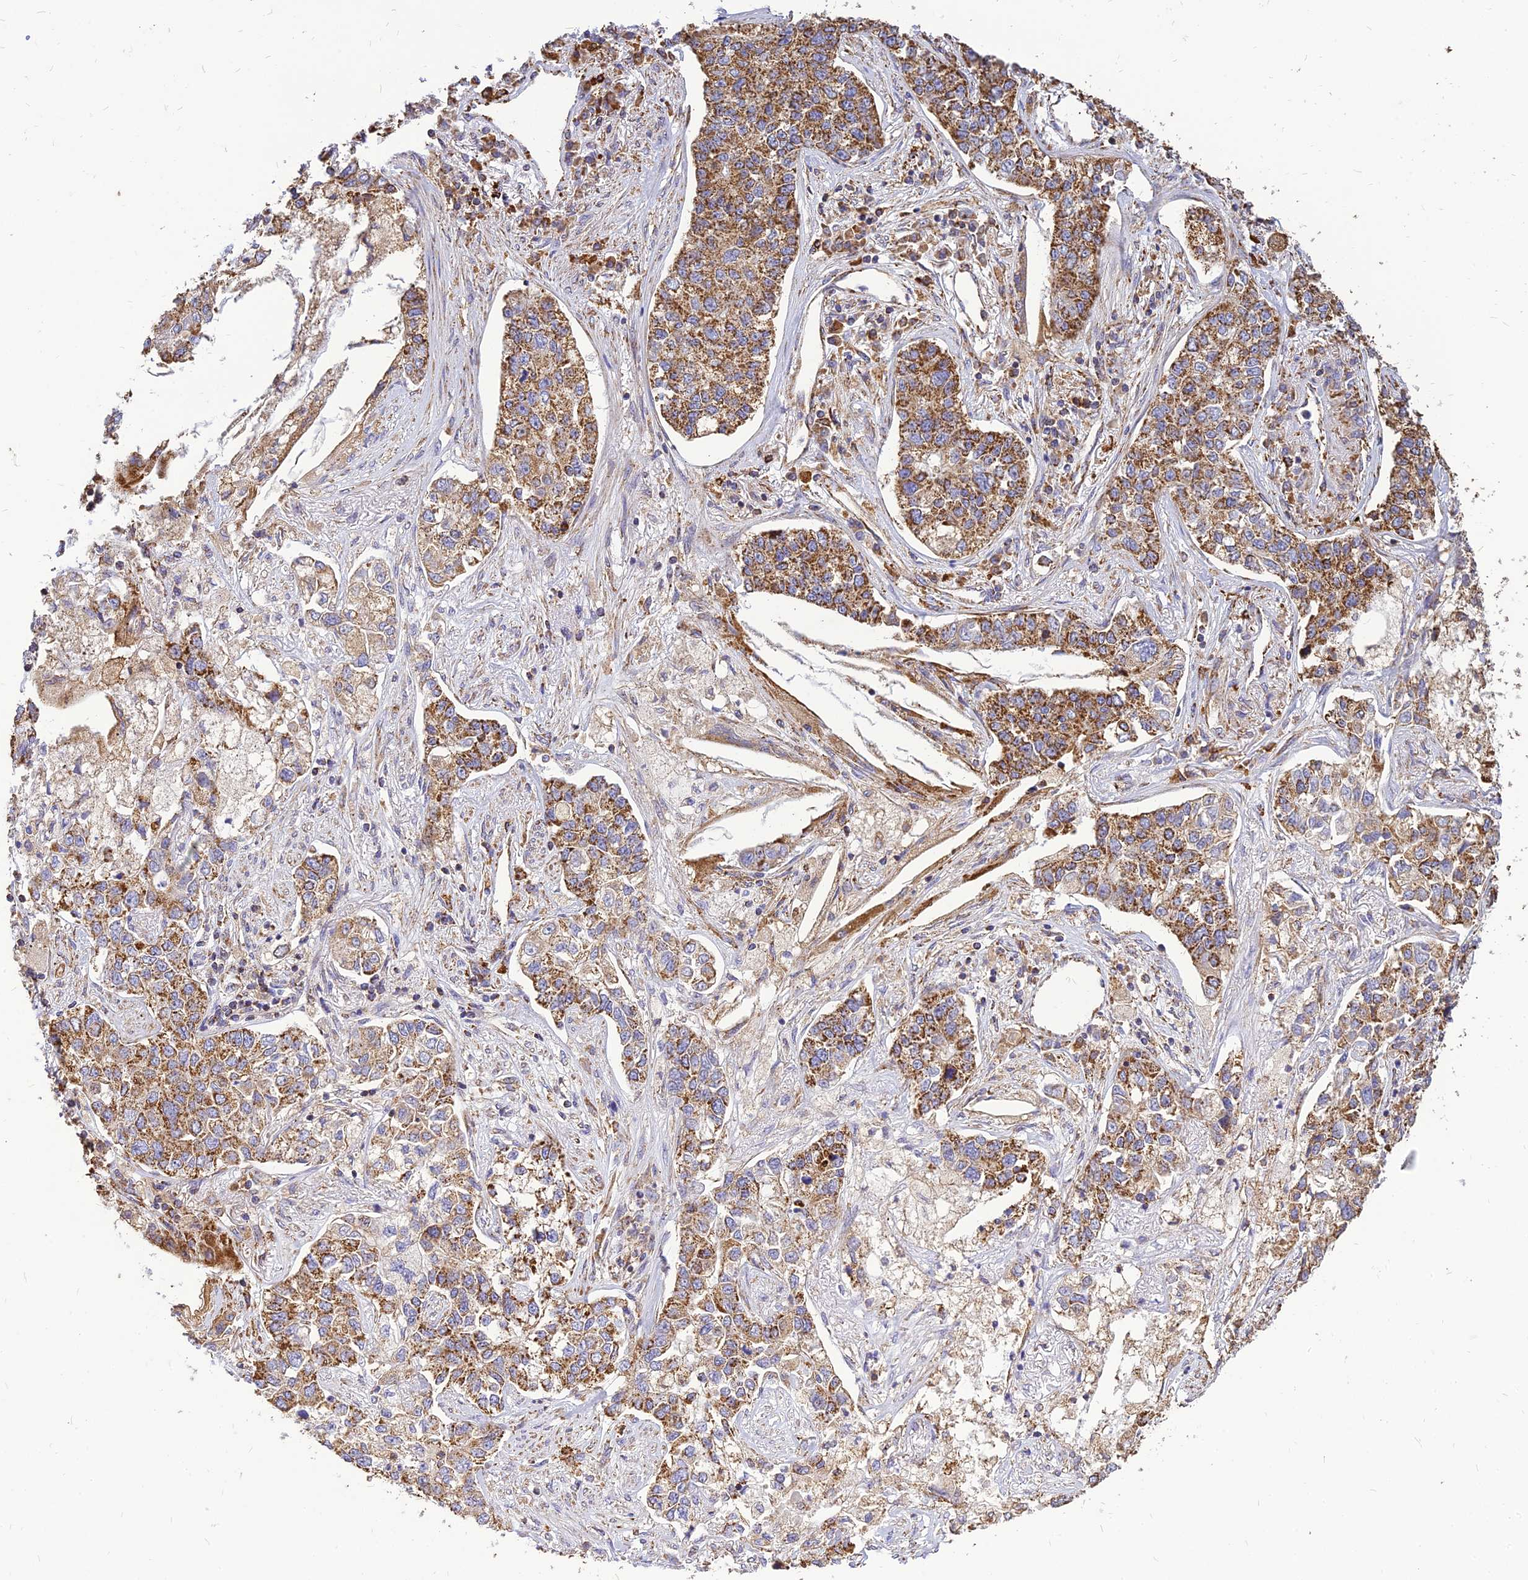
{"staining": {"intensity": "strong", "quantity": ">75%", "location": "cytoplasmic/membranous"}, "tissue": "lung cancer", "cell_type": "Tumor cells", "image_type": "cancer", "snomed": [{"axis": "morphology", "description": "Adenocarcinoma, NOS"}, {"axis": "topography", "description": "Lung"}], "caption": "Immunohistochemistry (IHC) photomicrograph of human lung adenocarcinoma stained for a protein (brown), which exhibits high levels of strong cytoplasmic/membranous expression in approximately >75% of tumor cells.", "gene": "THUMPD2", "patient": {"sex": "male", "age": 49}}